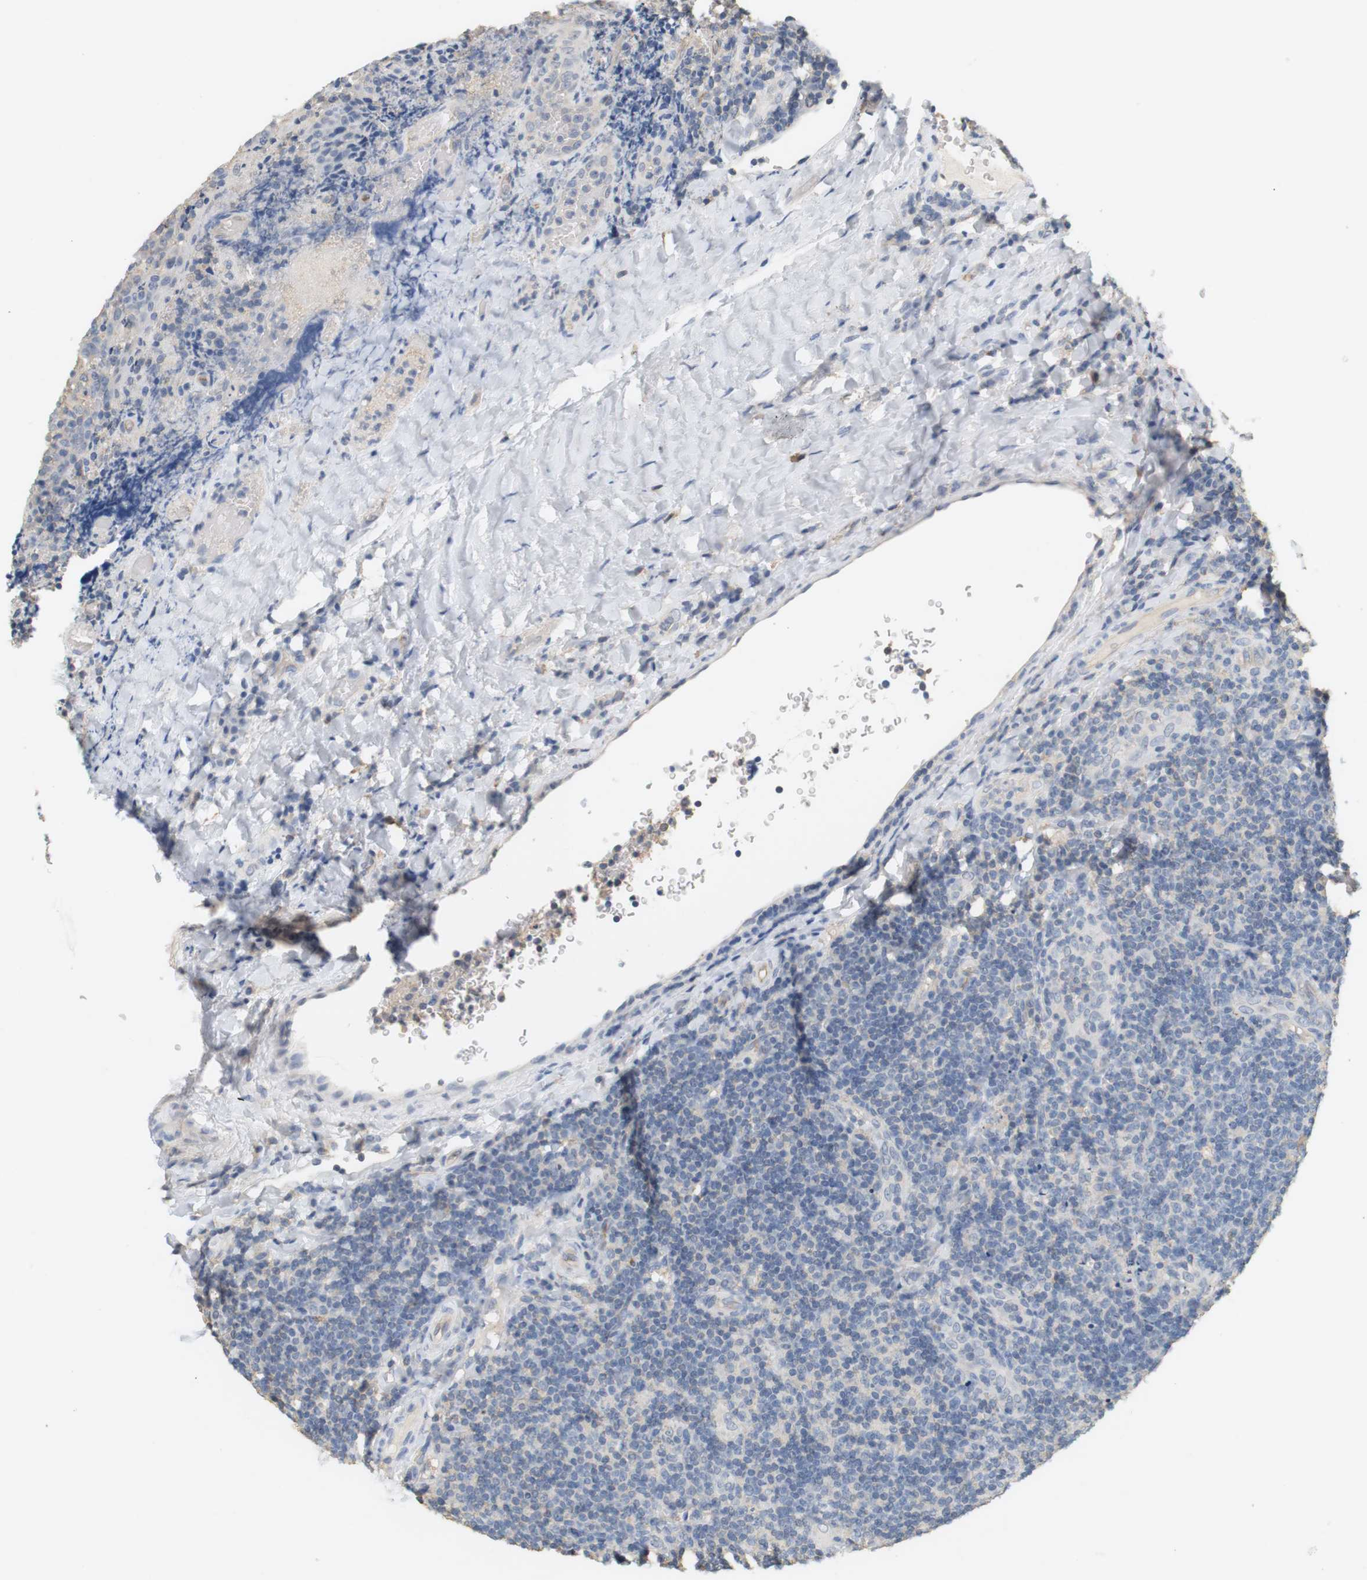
{"staining": {"intensity": "negative", "quantity": "none", "location": "none"}, "tissue": "tonsil", "cell_type": "Germinal center cells", "image_type": "normal", "snomed": [{"axis": "morphology", "description": "Normal tissue, NOS"}, {"axis": "topography", "description": "Tonsil"}], "caption": "Immunohistochemical staining of unremarkable human tonsil shows no significant expression in germinal center cells. (Brightfield microscopy of DAB (3,3'-diaminobenzidine) immunohistochemistry (IHC) at high magnification).", "gene": "OSR1", "patient": {"sex": "male", "age": 17}}